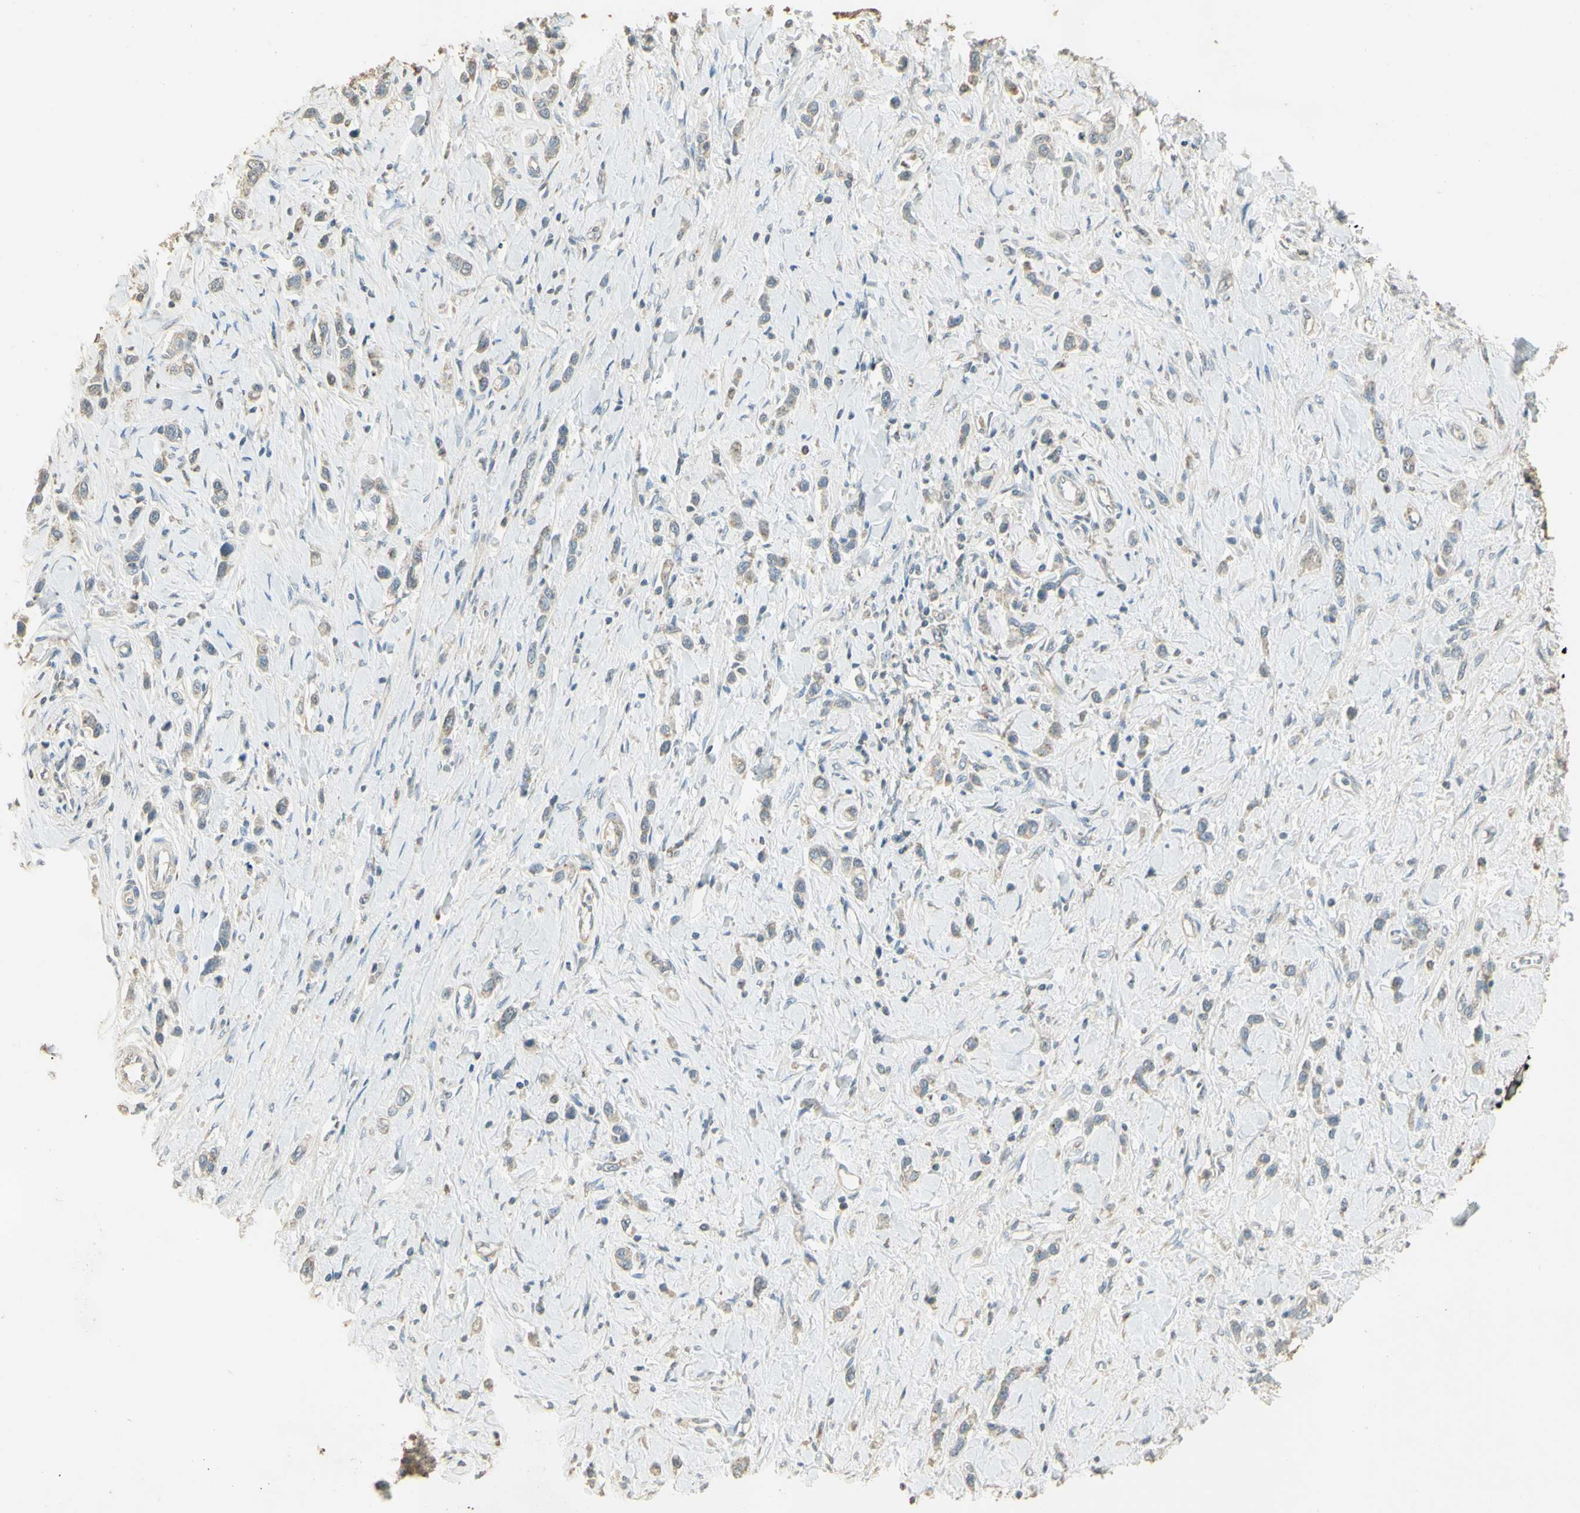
{"staining": {"intensity": "weak", "quantity": "25%-75%", "location": "cytoplasmic/membranous"}, "tissue": "stomach cancer", "cell_type": "Tumor cells", "image_type": "cancer", "snomed": [{"axis": "morphology", "description": "Normal tissue, NOS"}, {"axis": "morphology", "description": "Adenocarcinoma, NOS"}, {"axis": "topography", "description": "Stomach, upper"}, {"axis": "topography", "description": "Stomach"}], "caption": "Approximately 25%-75% of tumor cells in human adenocarcinoma (stomach) demonstrate weak cytoplasmic/membranous protein expression as visualized by brown immunohistochemical staining.", "gene": "UXS1", "patient": {"sex": "female", "age": 65}}